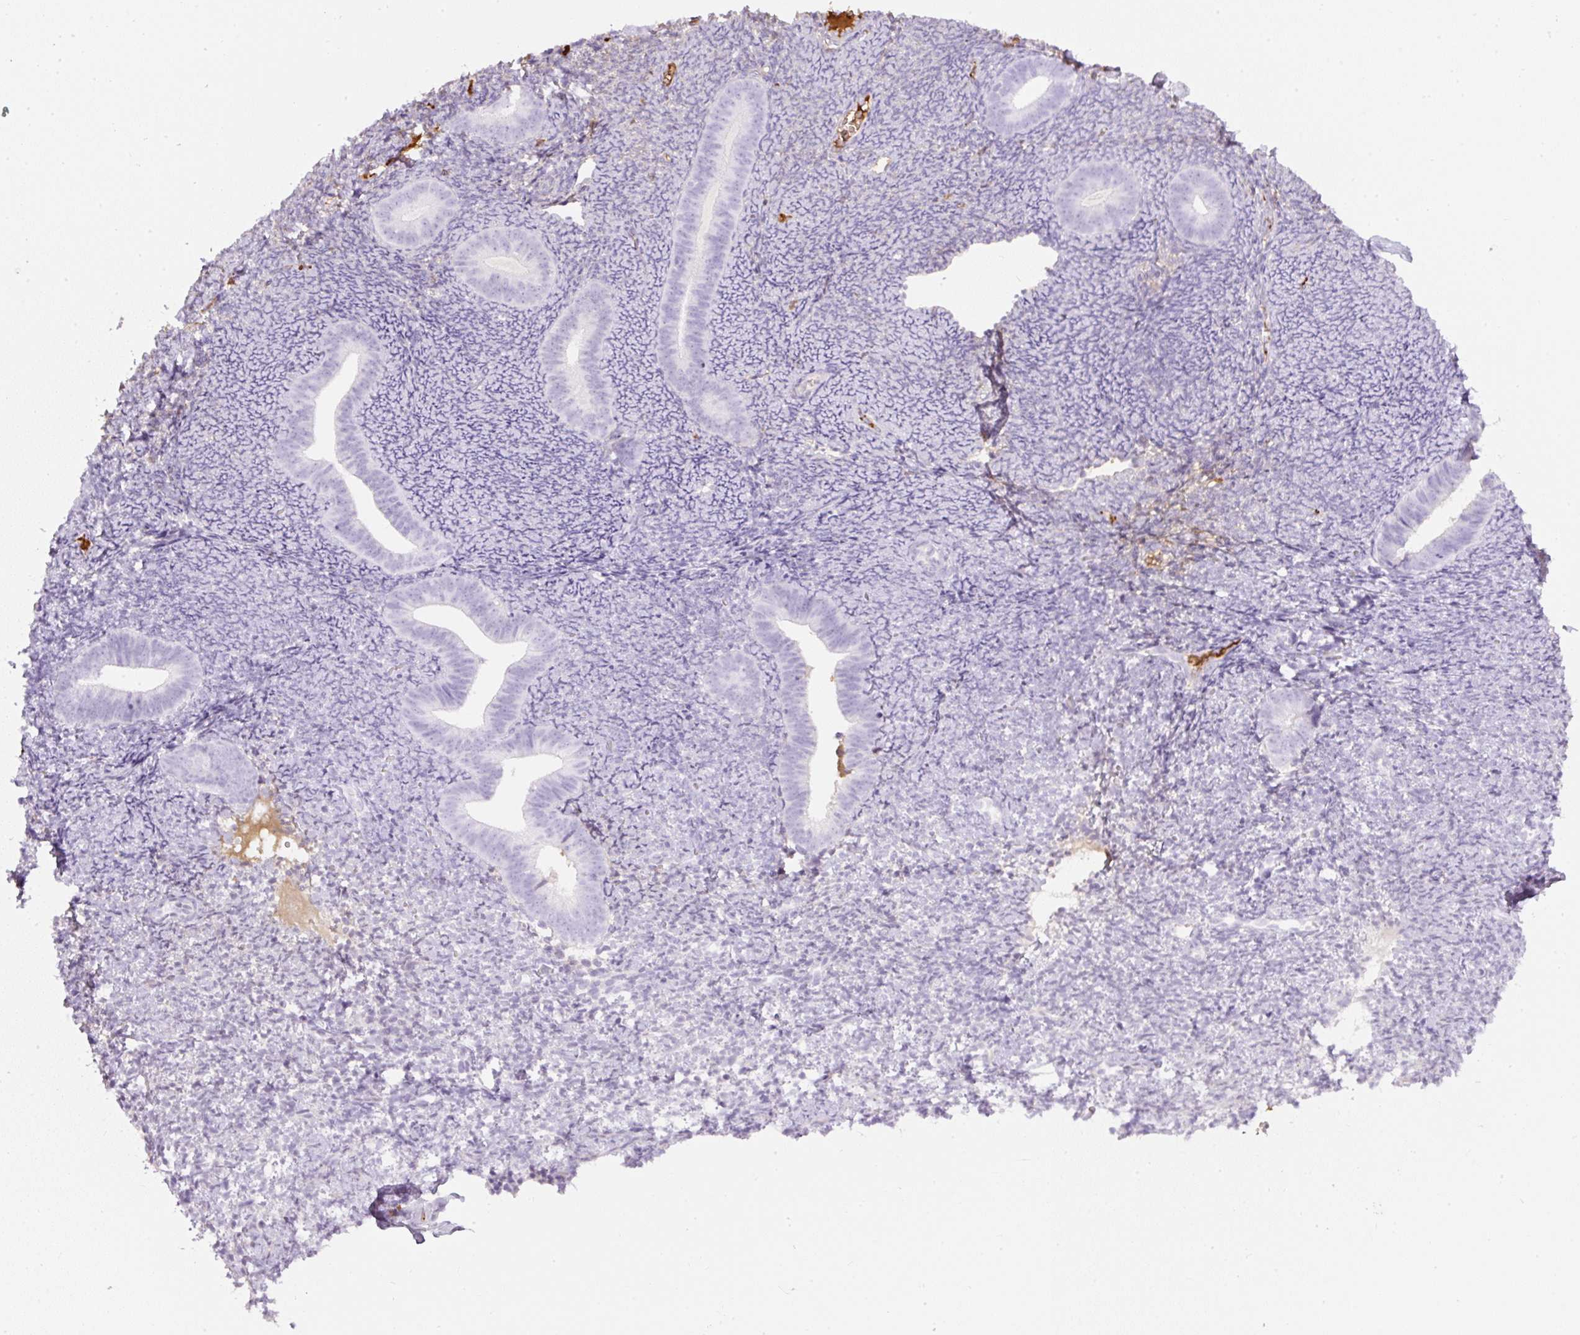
{"staining": {"intensity": "weak", "quantity": "<25%", "location": "cytoplasmic/membranous"}, "tissue": "endometrium", "cell_type": "Cells in endometrial stroma", "image_type": "normal", "snomed": [{"axis": "morphology", "description": "Normal tissue, NOS"}, {"axis": "topography", "description": "Endometrium"}], "caption": "Immunohistochemistry of normal endometrium demonstrates no expression in cells in endometrial stroma. (DAB (3,3'-diaminobenzidine) IHC visualized using brightfield microscopy, high magnification).", "gene": "APOA1", "patient": {"sex": "female", "age": 39}}